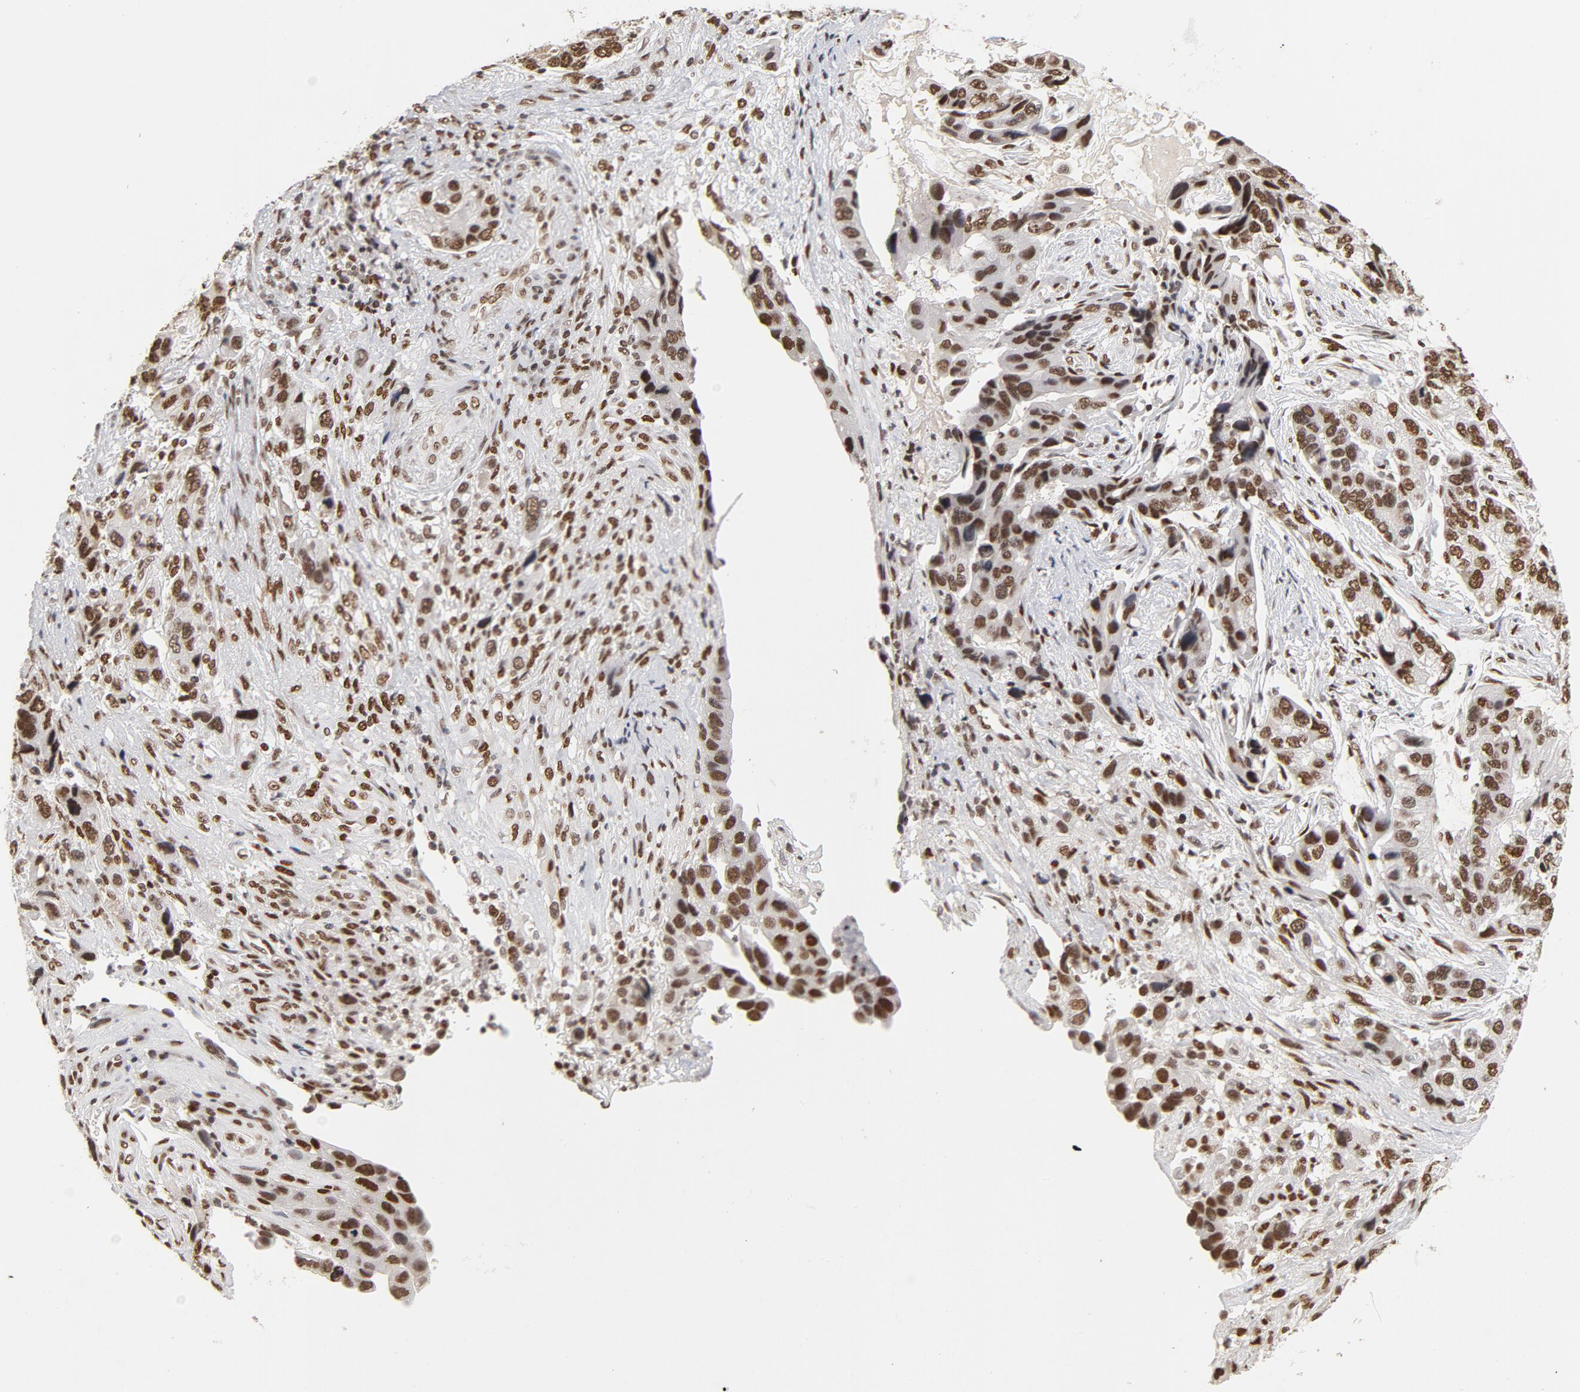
{"staining": {"intensity": "moderate", "quantity": ">75%", "location": "nuclear"}, "tissue": "stomach cancer", "cell_type": "Tumor cells", "image_type": "cancer", "snomed": [{"axis": "morphology", "description": "Adenocarcinoma, NOS"}, {"axis": "topography", "description": "Stomach, lower"}], "caption": "Immunohistochemical staining of human stomach cancer (adenocarcinoma) displays medium levels of moderate nuclear positivity in approximately >75% of tumor cells.", "gene": "TP53BP1", "patient": {"sex": "female", "age": 93}}